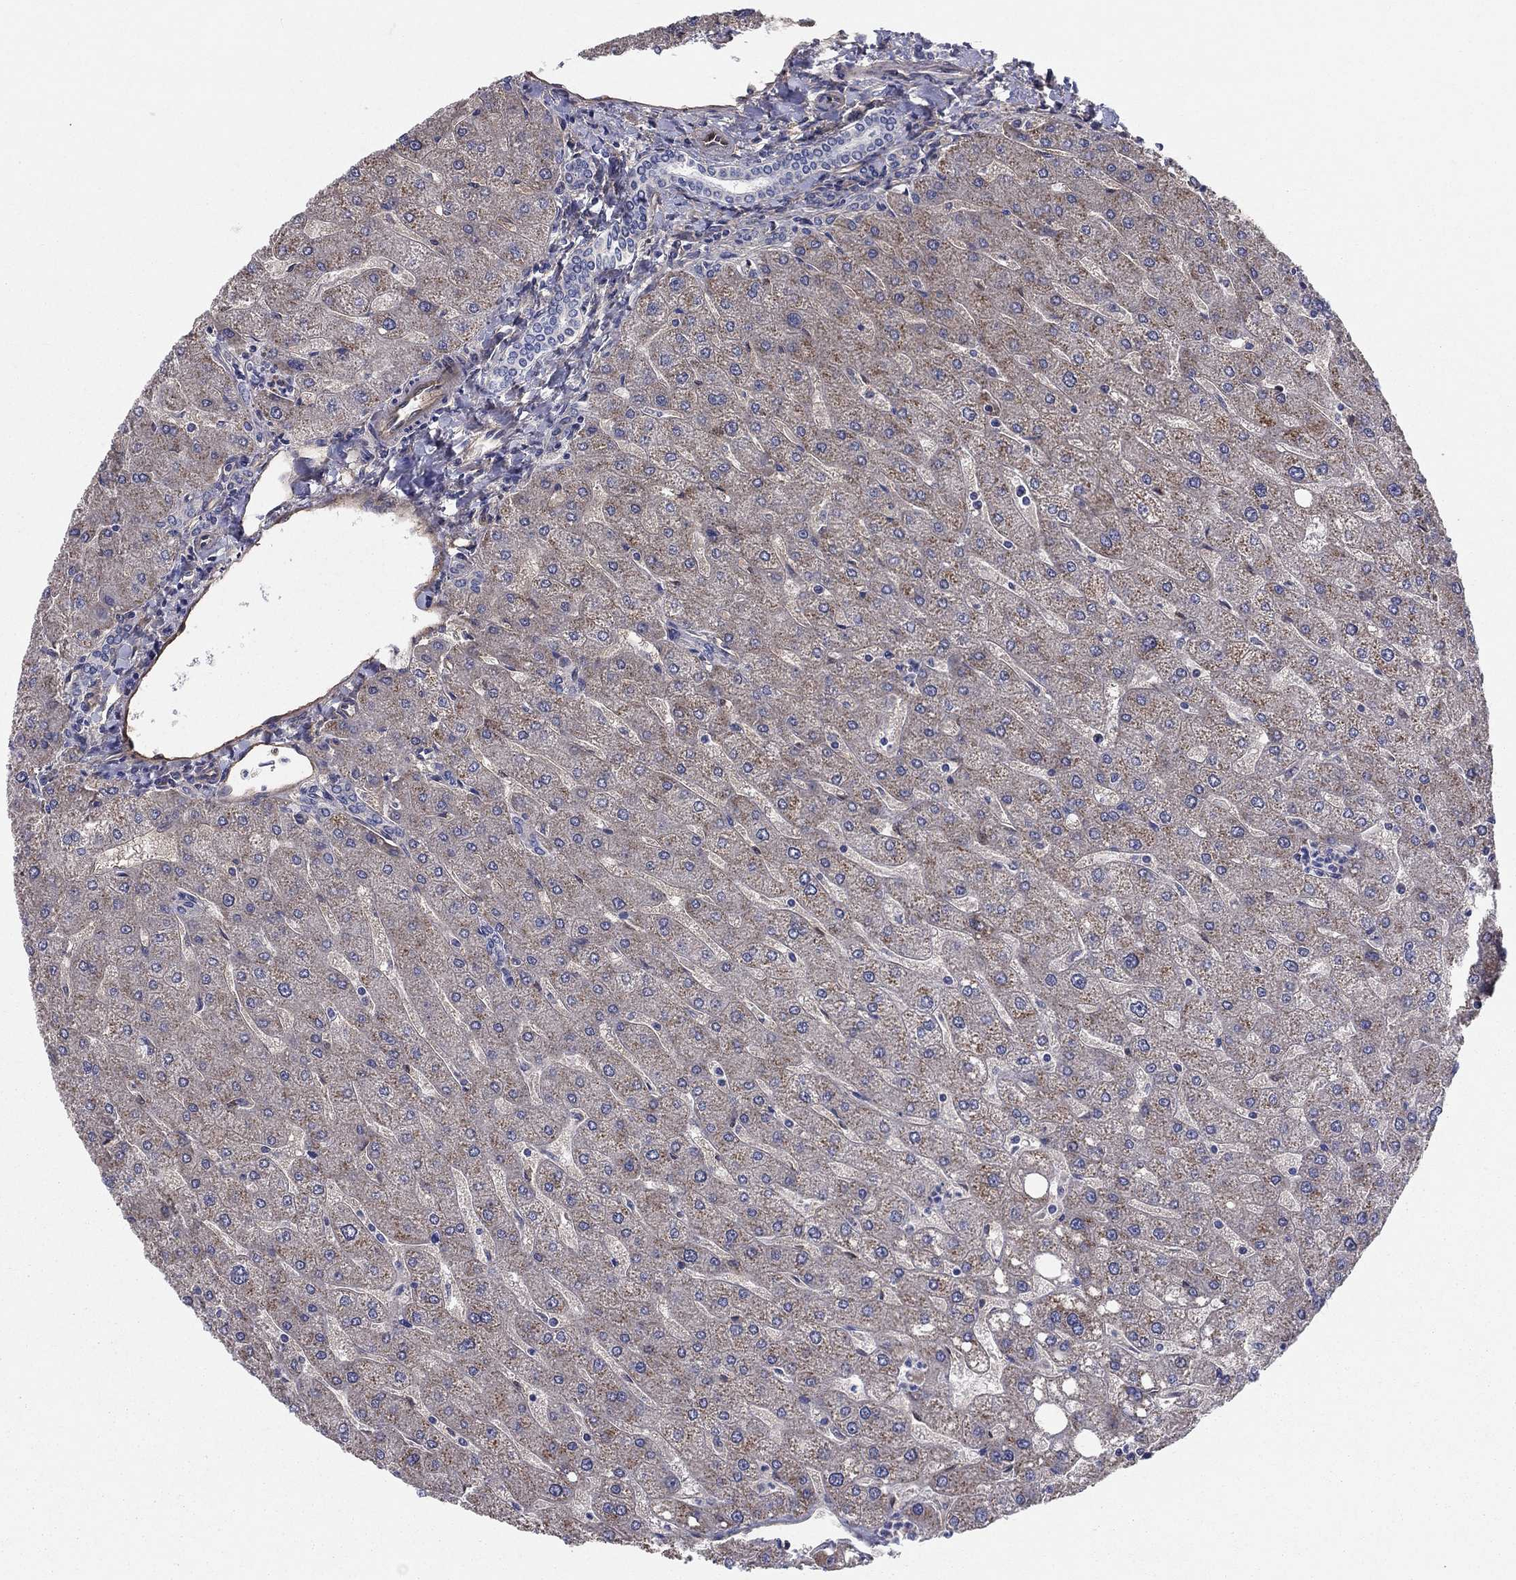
{"staining": {"intensity": "negative", "quantity": "none", "location": "none"}, "tissue": "liver", "cell_type": "Cholangiocytes", "image_type": "normal", "snomed": [{"axis": "morphology", "description": "Normal tissue, NOS"}, {"axis": "topography", "description": "Liver"}], "caption": "Immunohistochemistry (IHC) micrograph of unremarkable liver: liver stained with DAB (3,3'-diaminobenzidine) exhibits no significant protein expression in cholangiocytes. (Brightfield microscopy of DAB (3,3'-diaminobenzidine) immunohistochemistry (IHC) at high magnification).", "gene": "EMP2", "patient": {"sex": "male", "age": 67}}